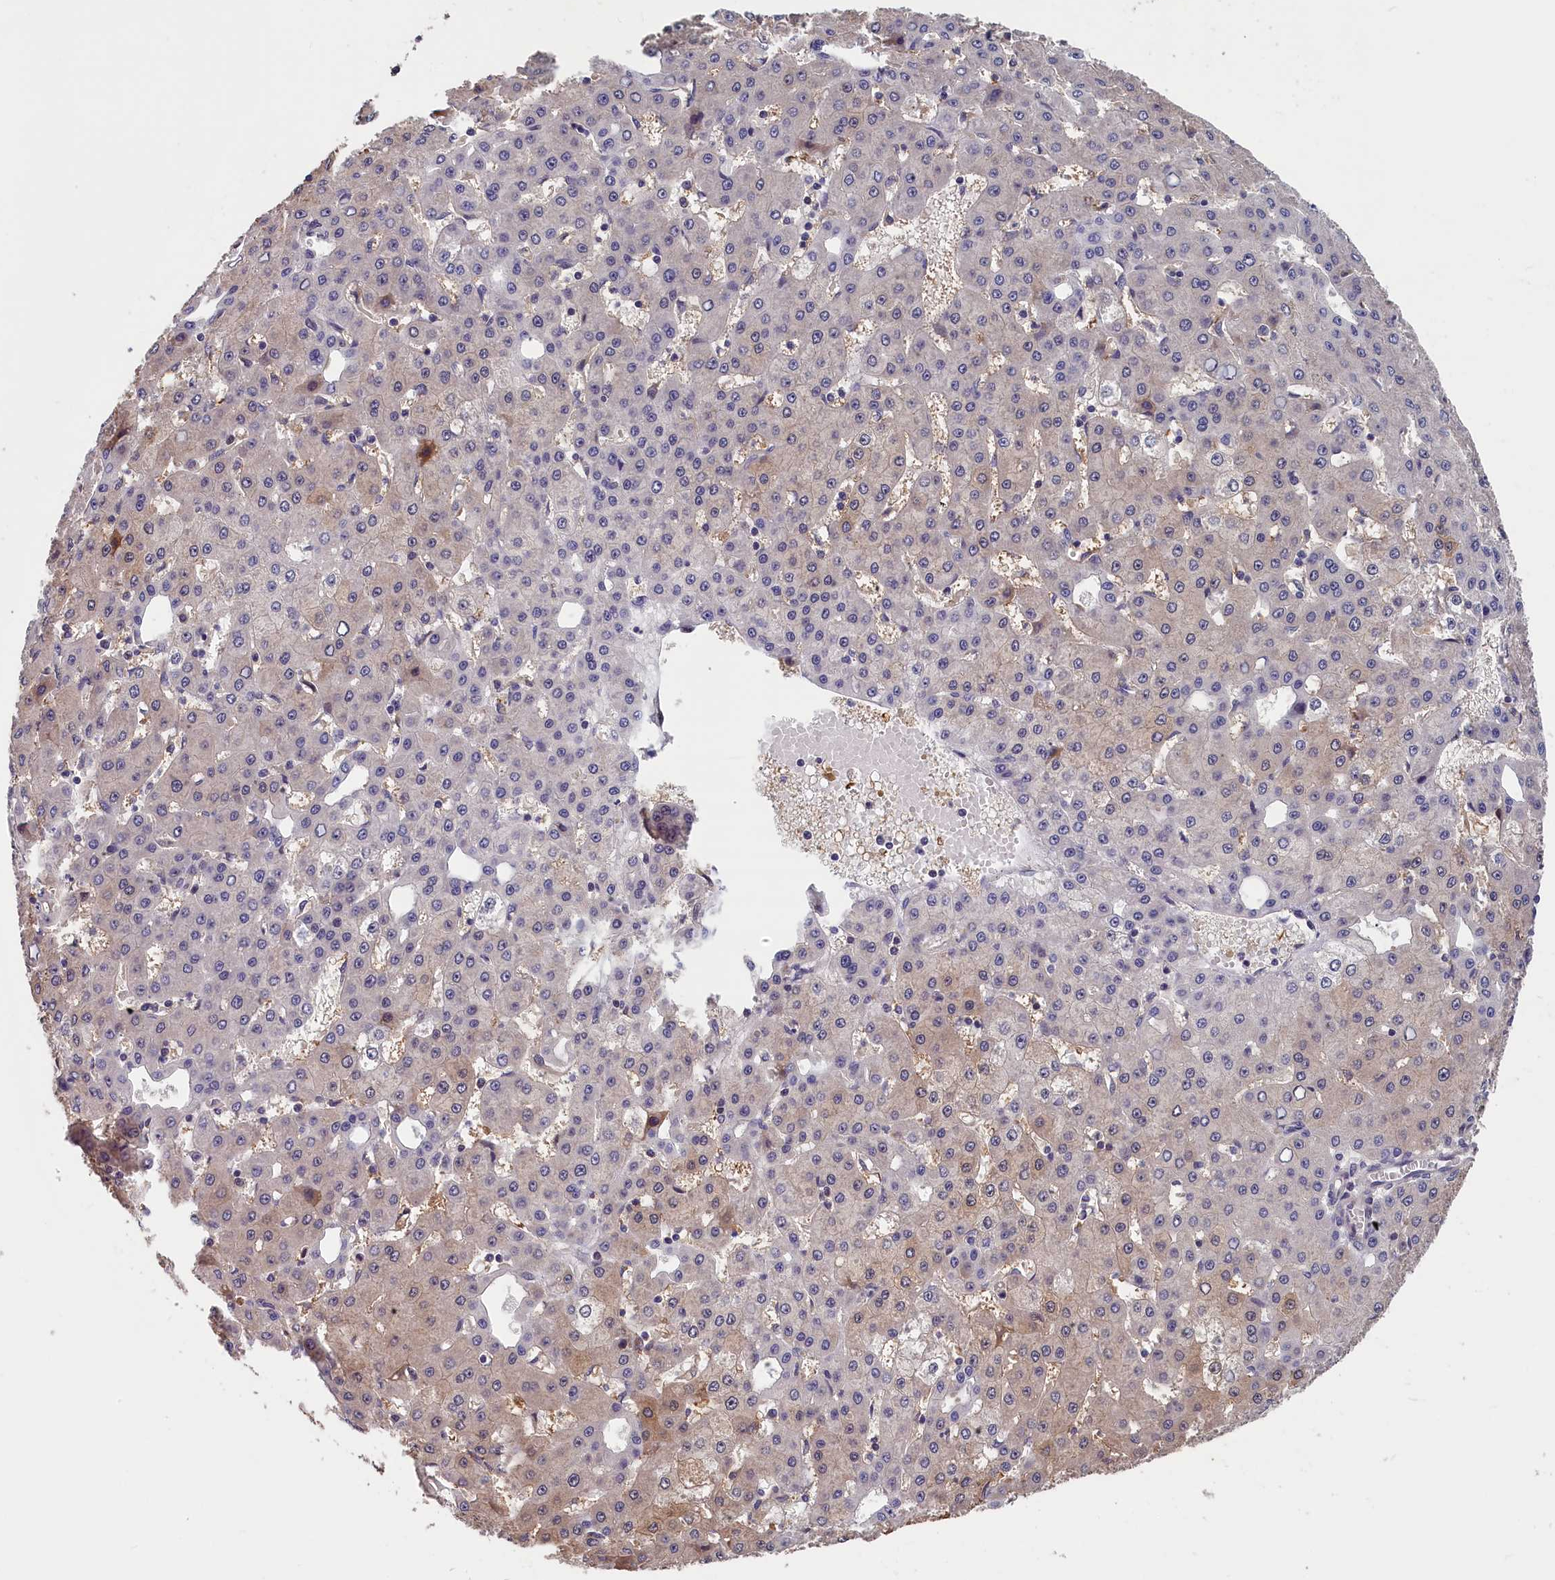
{"staining": {"intensity": "weak", "quantity": "<25%", "location": "cytoplasmic/membranous"}, "tissue": "liver cancer", "cell_type": "Tumor cells", "image_type": "cancer", "snomed": [{"axis": "morphology", "description": "Carcinoma, Hepatocellular, NOS"}, {"axis": "topography", "description": "Liver"}], "caption": "Tumor cells show no significant protein staining in liver cancer.", "gene": "TMEM116", "patient": {"sex": "male", "age": 47}}